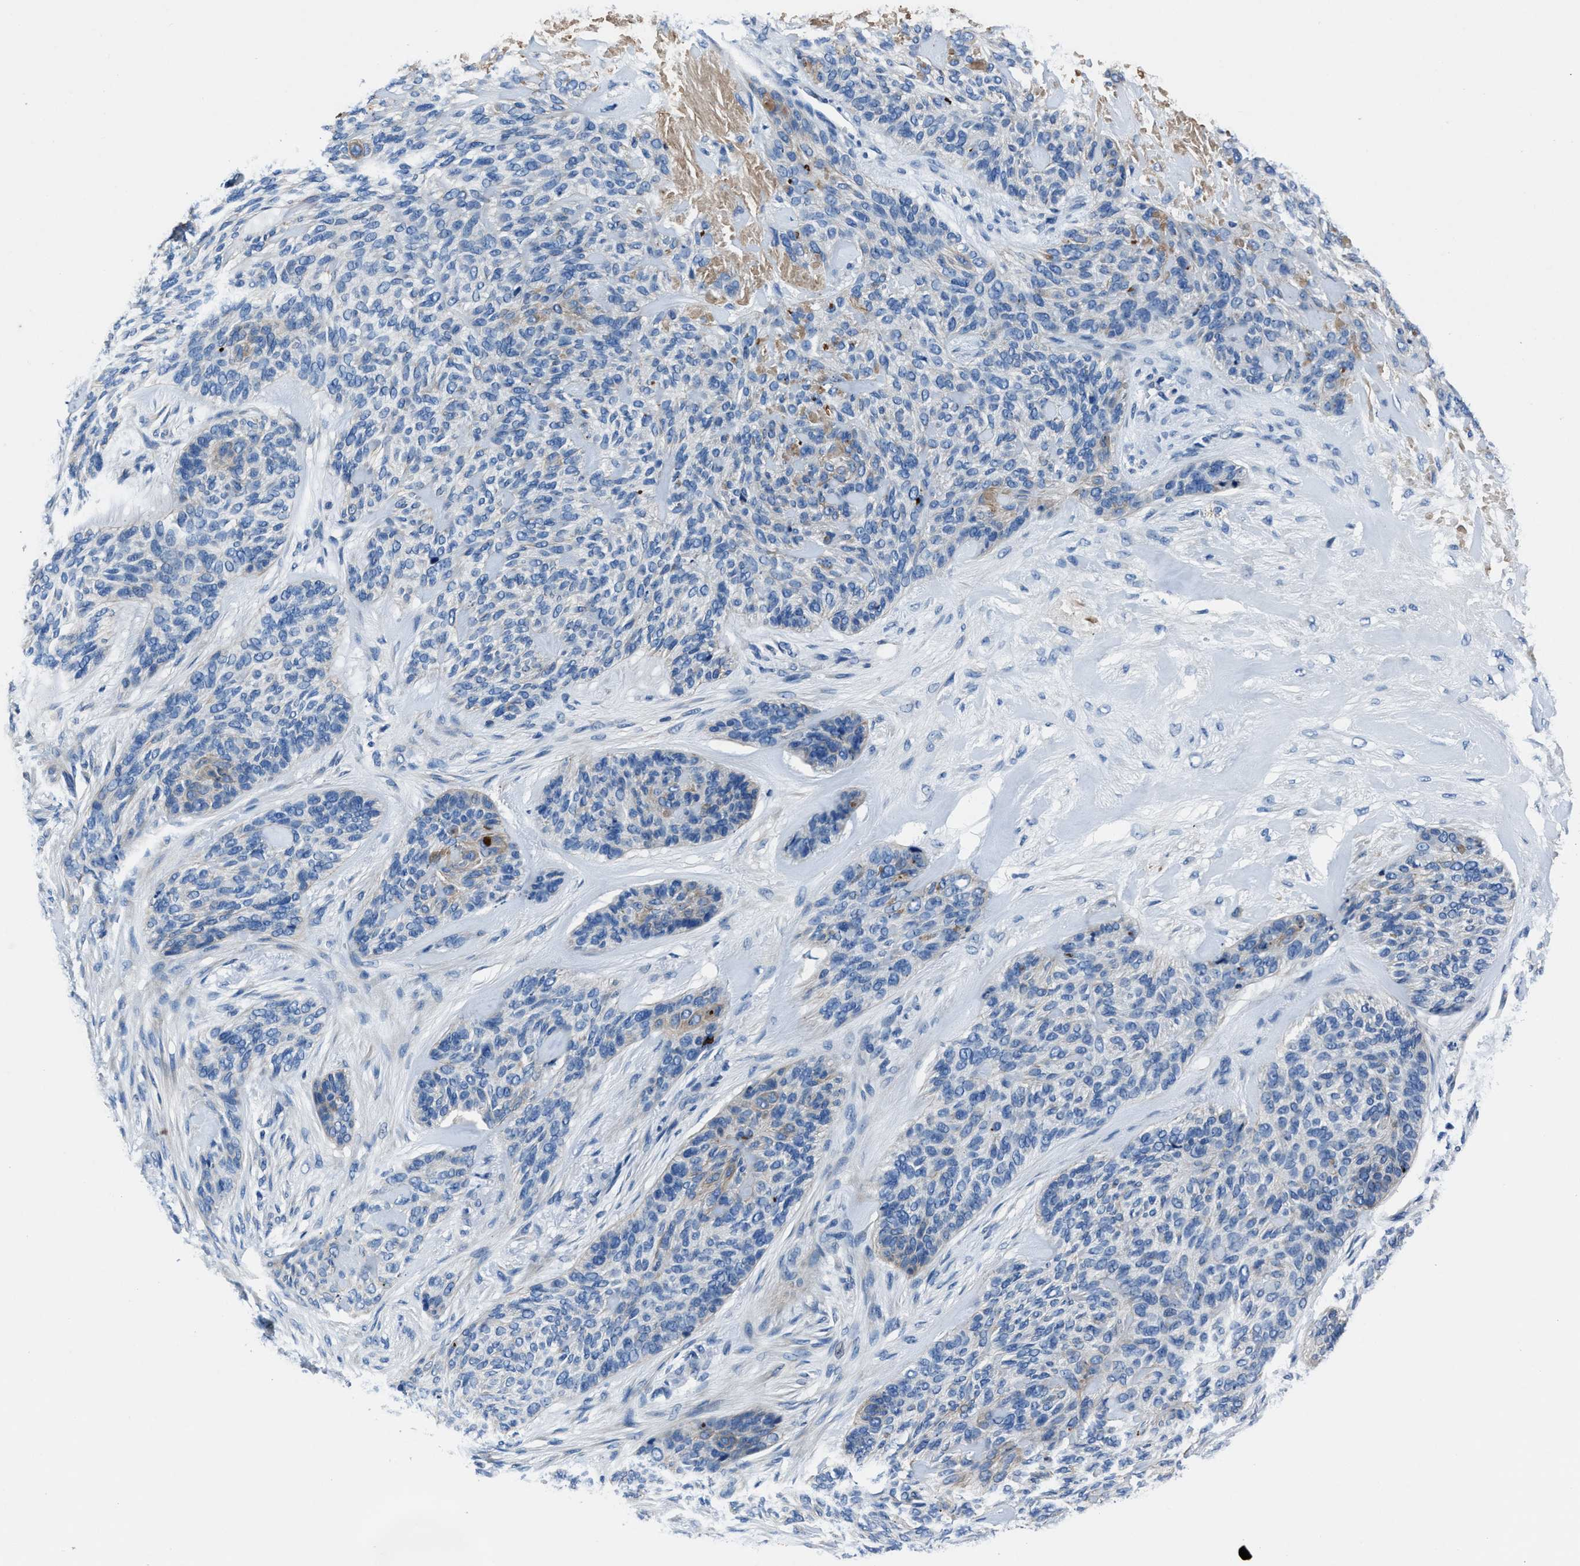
{"staining": {"intensity": "weak", "quantity": "<25%", "location": "cytoplasmic/membranous"}, "tissue": "skin cancer", "cell_type": "Tumor cells", "image_type": "cancer", "snomed": [{"axis": "morphology", "description": "Basal cell carcinoma"}, {"axis": "topography", "description": "Skin"}], "caption": "The photomicrograph demonstrates no staining of tumor cells in skin cancer.", "gene": "NACAD", "patient": {"sex": "male", "age": 55}}